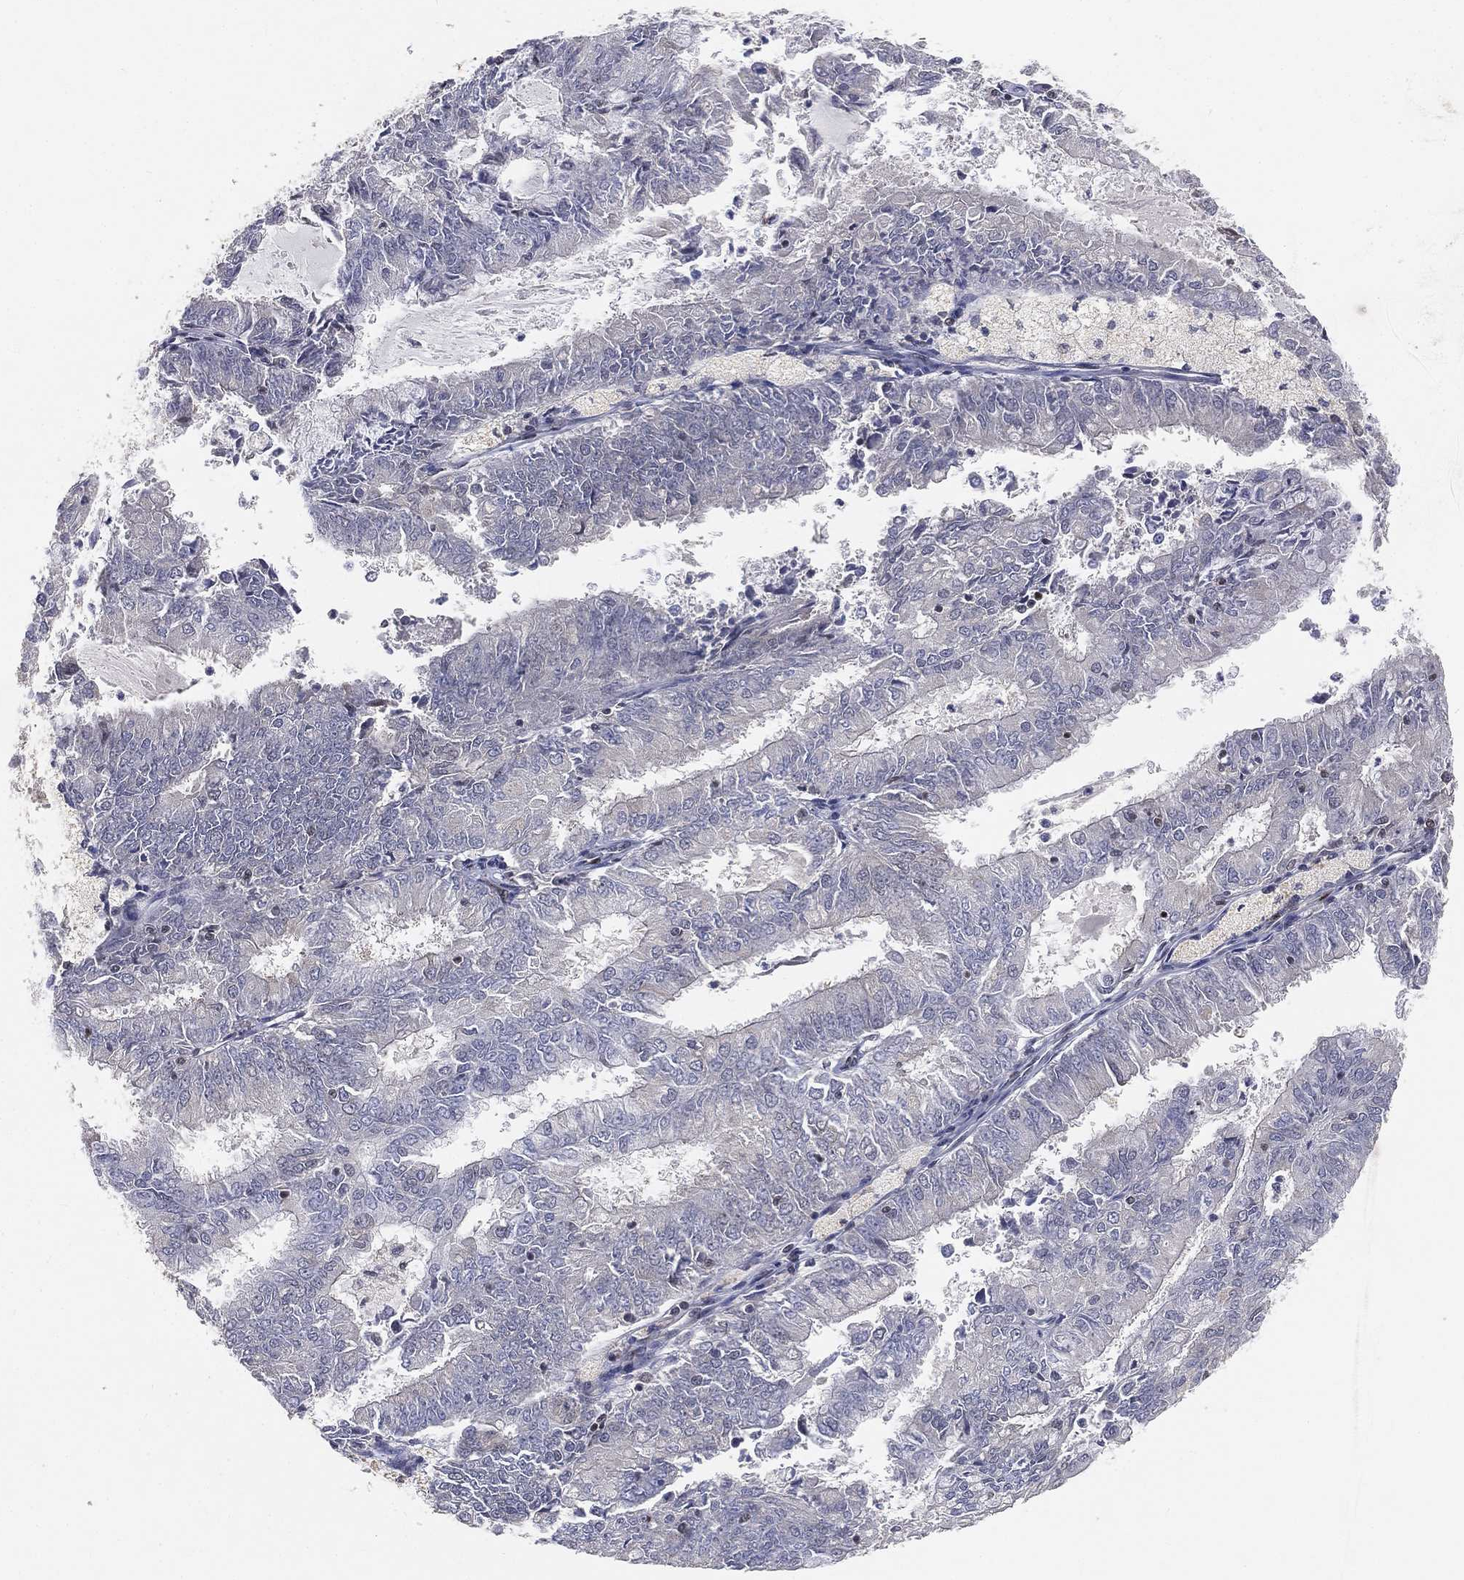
{"staining": {"intensity": "negative", "quantity": "none", "location": "none"}, "tissue": "endometrial cancer", "cell_type": "Tumor cells", "image_type": "cancer", "snomed": [{"axis": "morphology", "description": "Adenocarcinoma, NOS"}, {"axis": "topography", "description": "Endometrium"}], "caption": "Tumor cells are negative for protein expression in human endometrial cancer.", "gene": "CRTC3", "patient": {"sex": "female", "age": 57}}